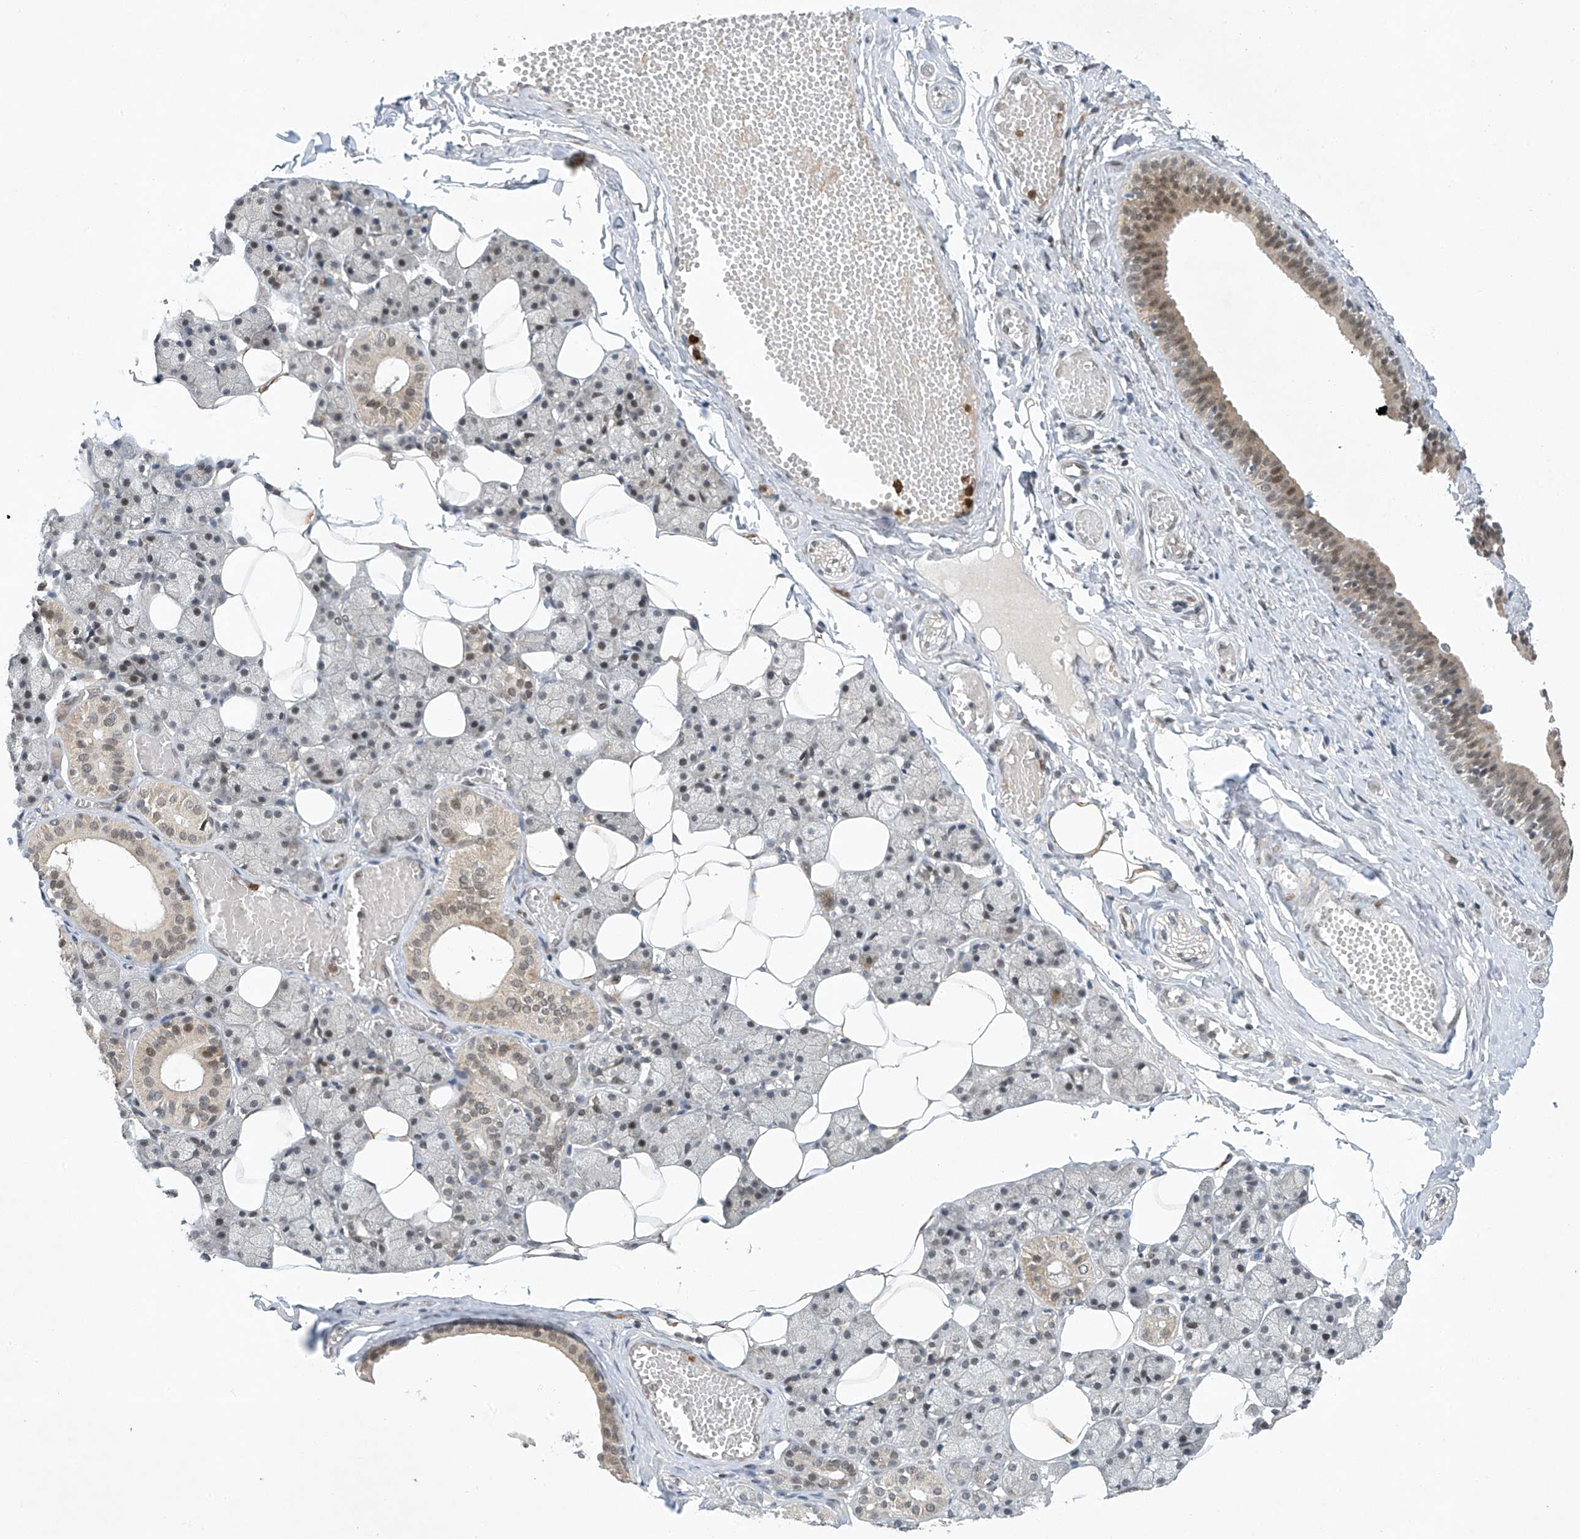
{"staining": {"intensity": "moderate", "quantity": "<25%", "location": "cytoplasmic/membranous,nuclear"}, "tissue": "salivary gland", "cell_type": "Glandular cells", "image_type": "normal", "snomed": [{"axis": "morphology", "description": "Normal tissue, NOS"}, {"axis": "topography", "description": "Salivary gland"}], "caption": "Moderate cytoplasmic/membranous,nuclear protein expression is identified in approximately <25% of glandular cells in salivary gland. The protein of interest is stained brown, and the nuclei are stained in blue (DAB IHC with brightfield microscopy, high magnification).", "gene": "TAF8", "patient": {"sex": "female", "age": 33}}